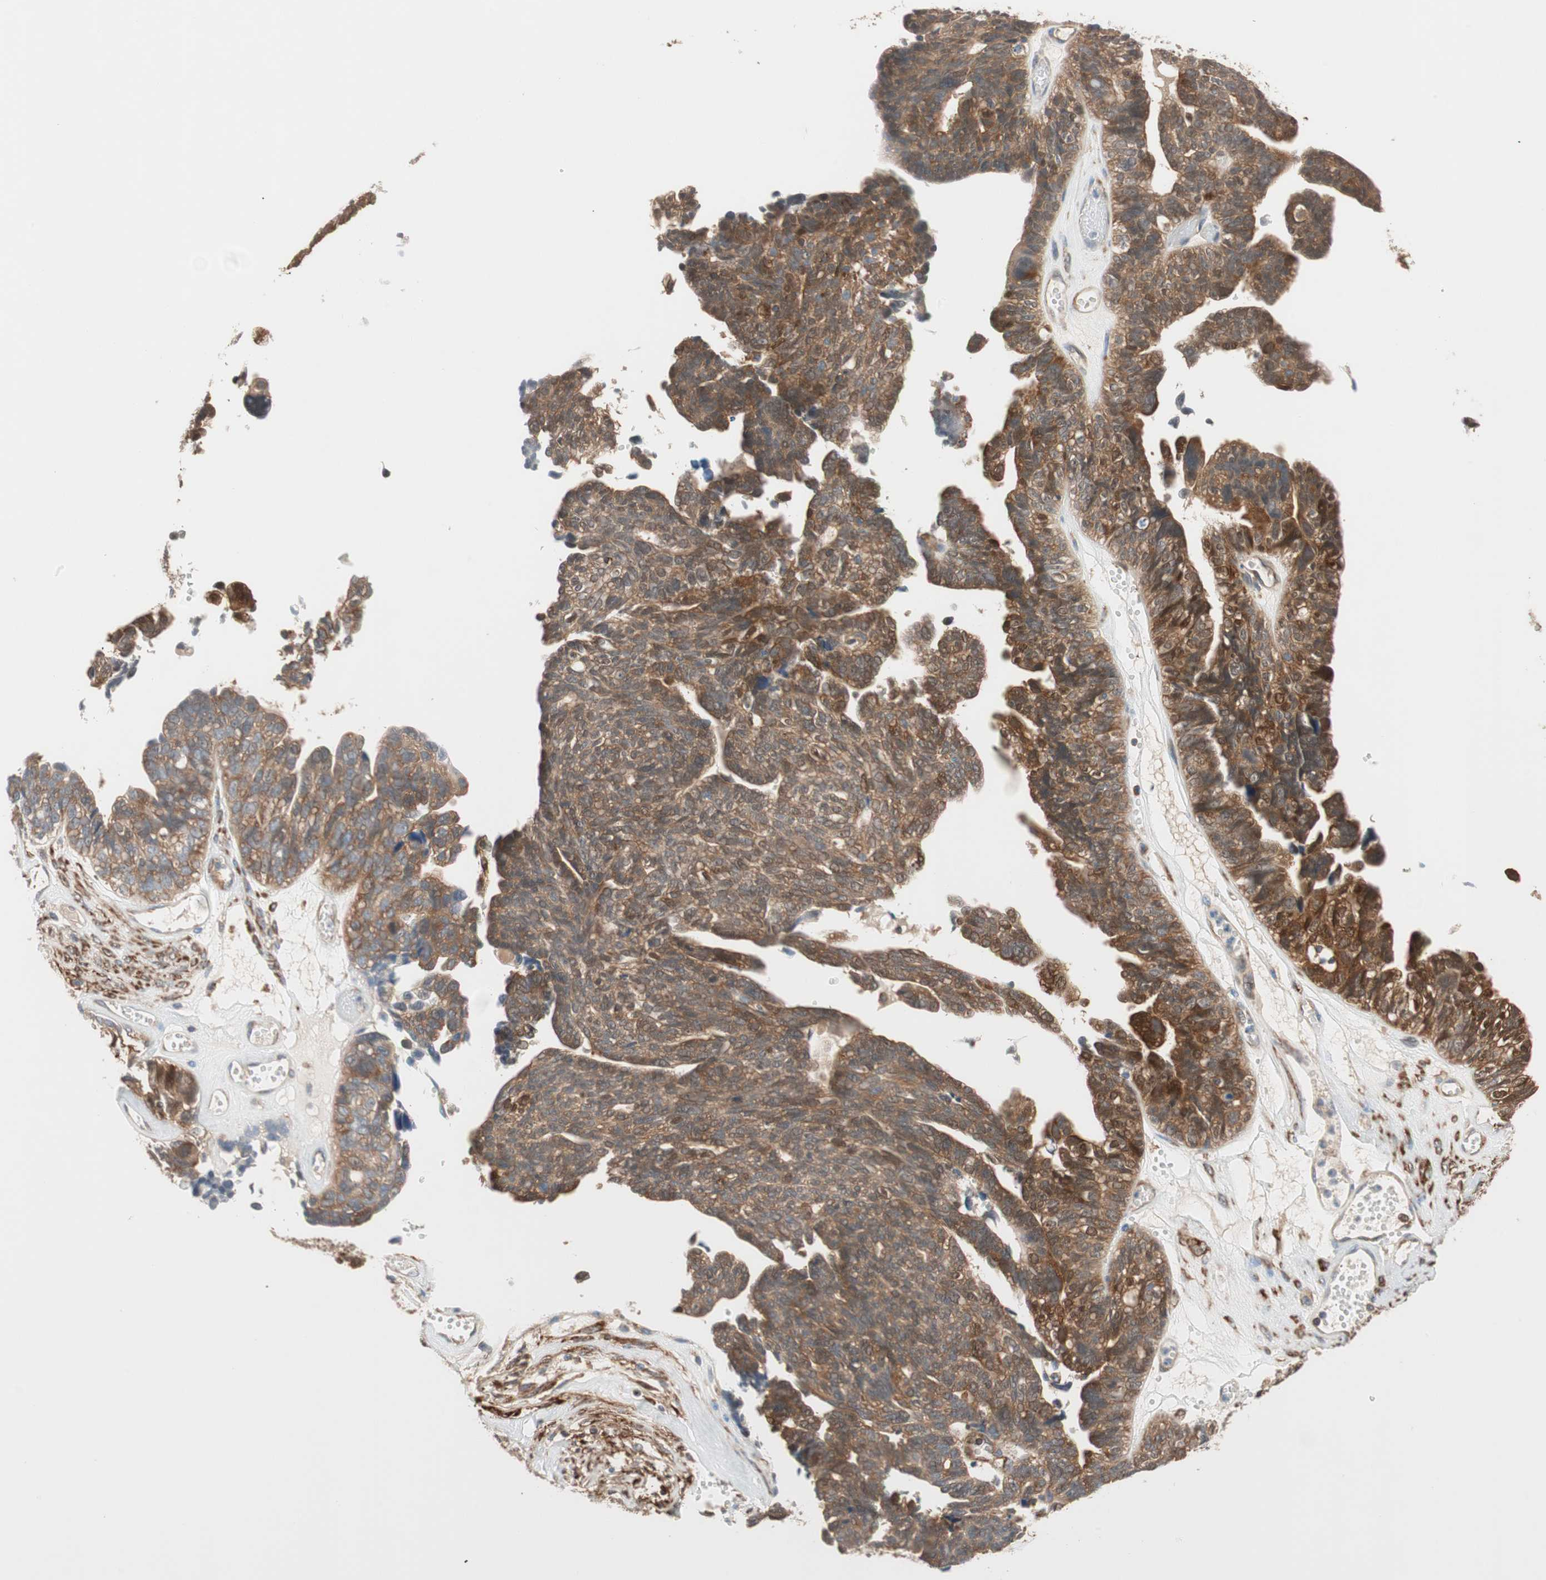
{"staining": {"intensity": "strong", "quantity": ">75%", "location": "cytoplasmic/membranous"}, "tissue": "ovarian cancer", "cell_type": "Tumor cells", "image_type": "cancer", "snomed": [{"axis": "morphology", "description": "Cystadenocarcinoma, serous, NOS"}, {"axis": "topography", "description": "Ovary"}], "caption": "Strong cytoplasmic/membranous expression for a protein is seen in approximately >75% of tumor cells of ovarian serous cystadenocarcinoma using immunohistochemistry.", "gene": "WASL", "patient": {"sex": "female", "age": 79}}